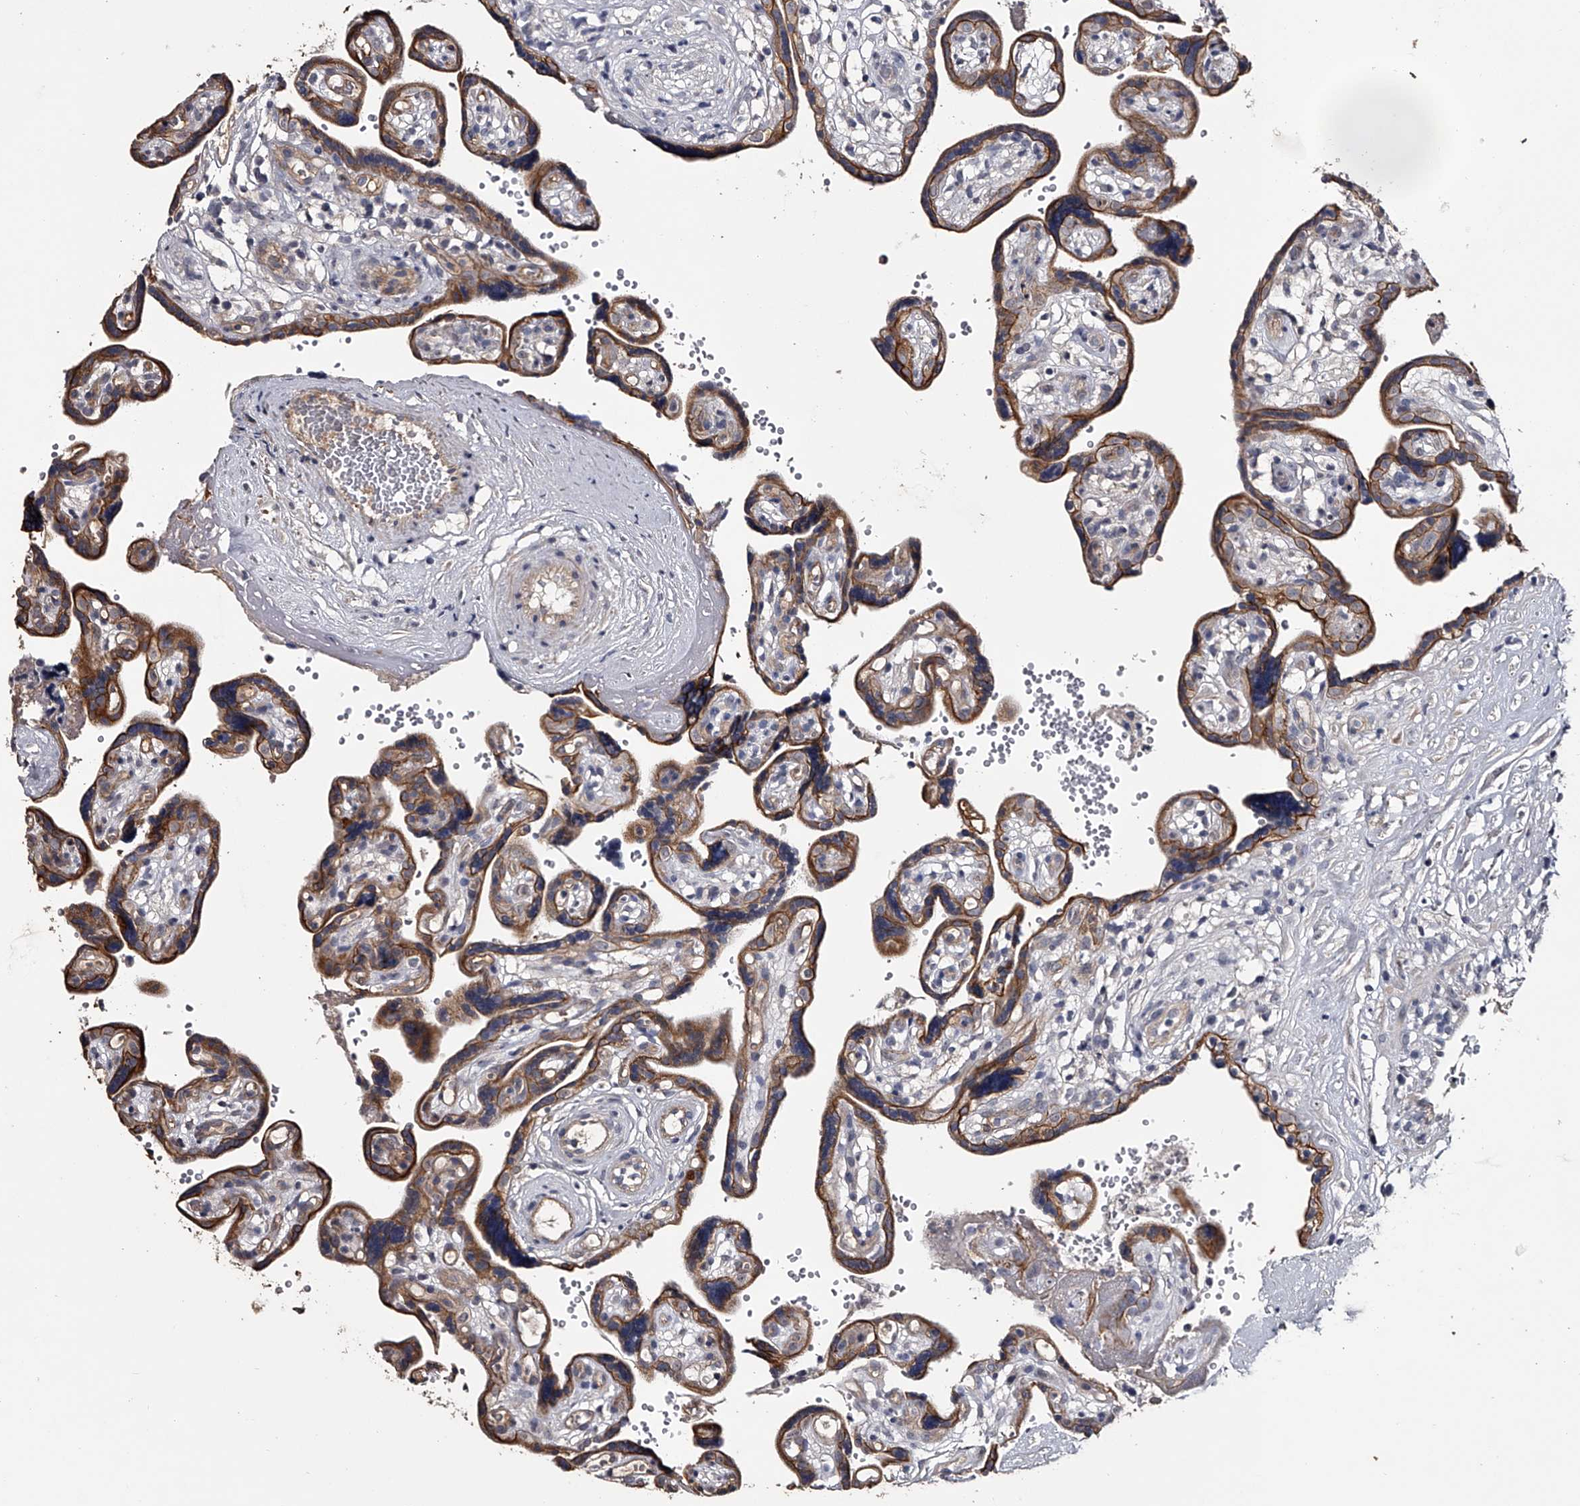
{"staining": {"intensity": "moderate", "quantity": "25%-75%", "location": "cytoplasmic/membranous"}, "tissue": "placenta", "cell_type": "Decidual cells", "image_type": "normal", "snomed": [{"axis": "morphology", "description": "Normal tissue, NOS"}, {"axis": "topography", "description": "Placenta"}], "caption": "The image exhibits immunohistochemical staining of normal placenta. There is moderate cytoplasmic/membranous expression is present in about 25%-75% of decidual cells. The protein is stained brown, and the nuclei are stained in blue (DAB (3,3'-diaminobenzidine) IHC with brightfield microscopy, high magnification).", "gene": "MDN1", "patient": {"sex": "female", "age": 30}}